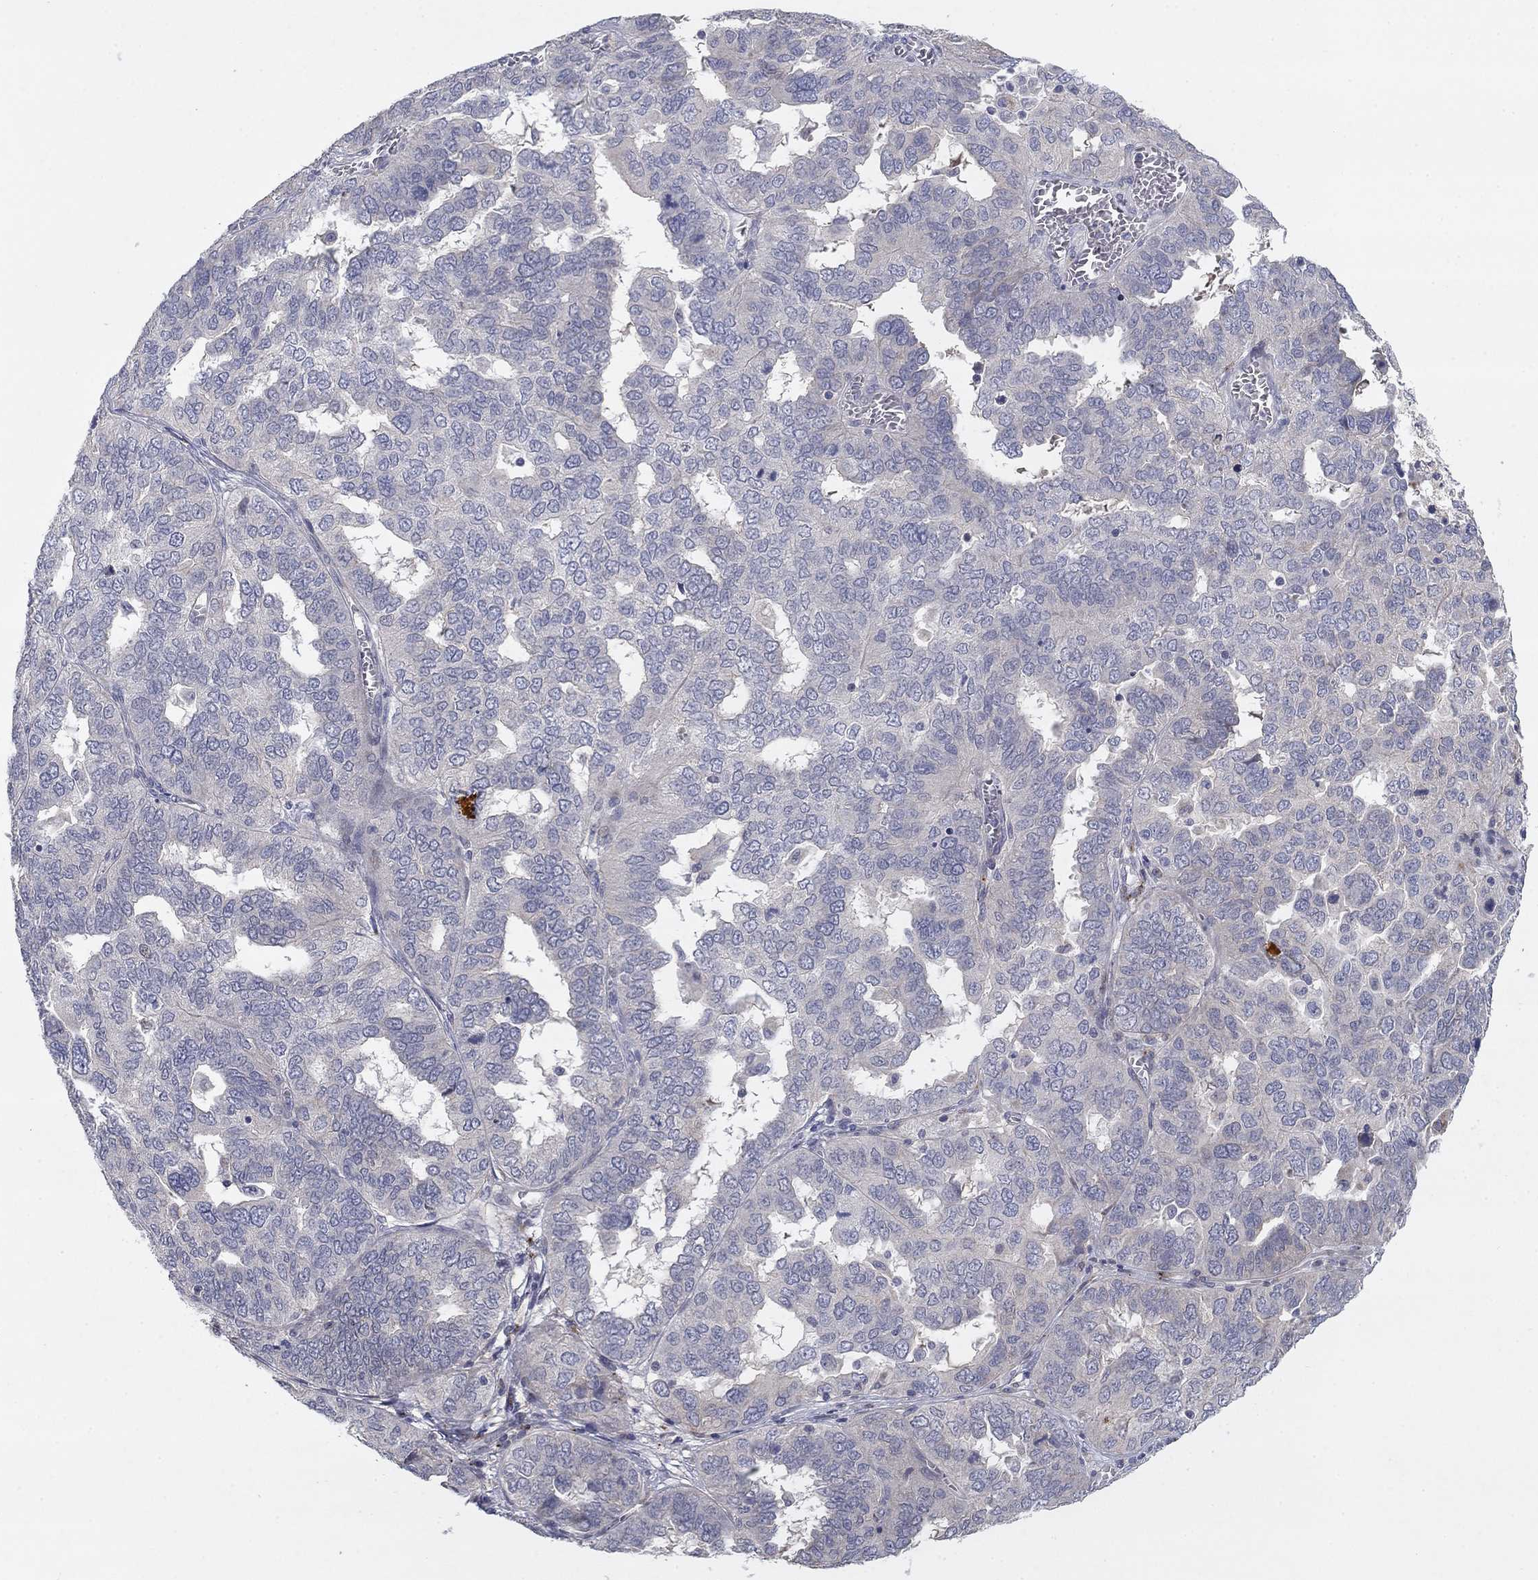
{"staining": {"intensity": "negative", "quantity": "none", "location": "none"}, "tissue": "ovarian cancer", "cell_type": "Tumor cells", "image_type": "cancer", "snomed": [{"axis": "morphology", "description": "Carcinoma, endometroid"}, {"axis": "topography", "description": "Soft tissue"}, {"axis": "topography", "description": "Ovary"}], "caption": "Immunohistochemical staining of human ovarian cancer exhibits no significant positivity in tumor cells.", "gene": "AMN1", "patient": {"sex": "female", "age": 52}}